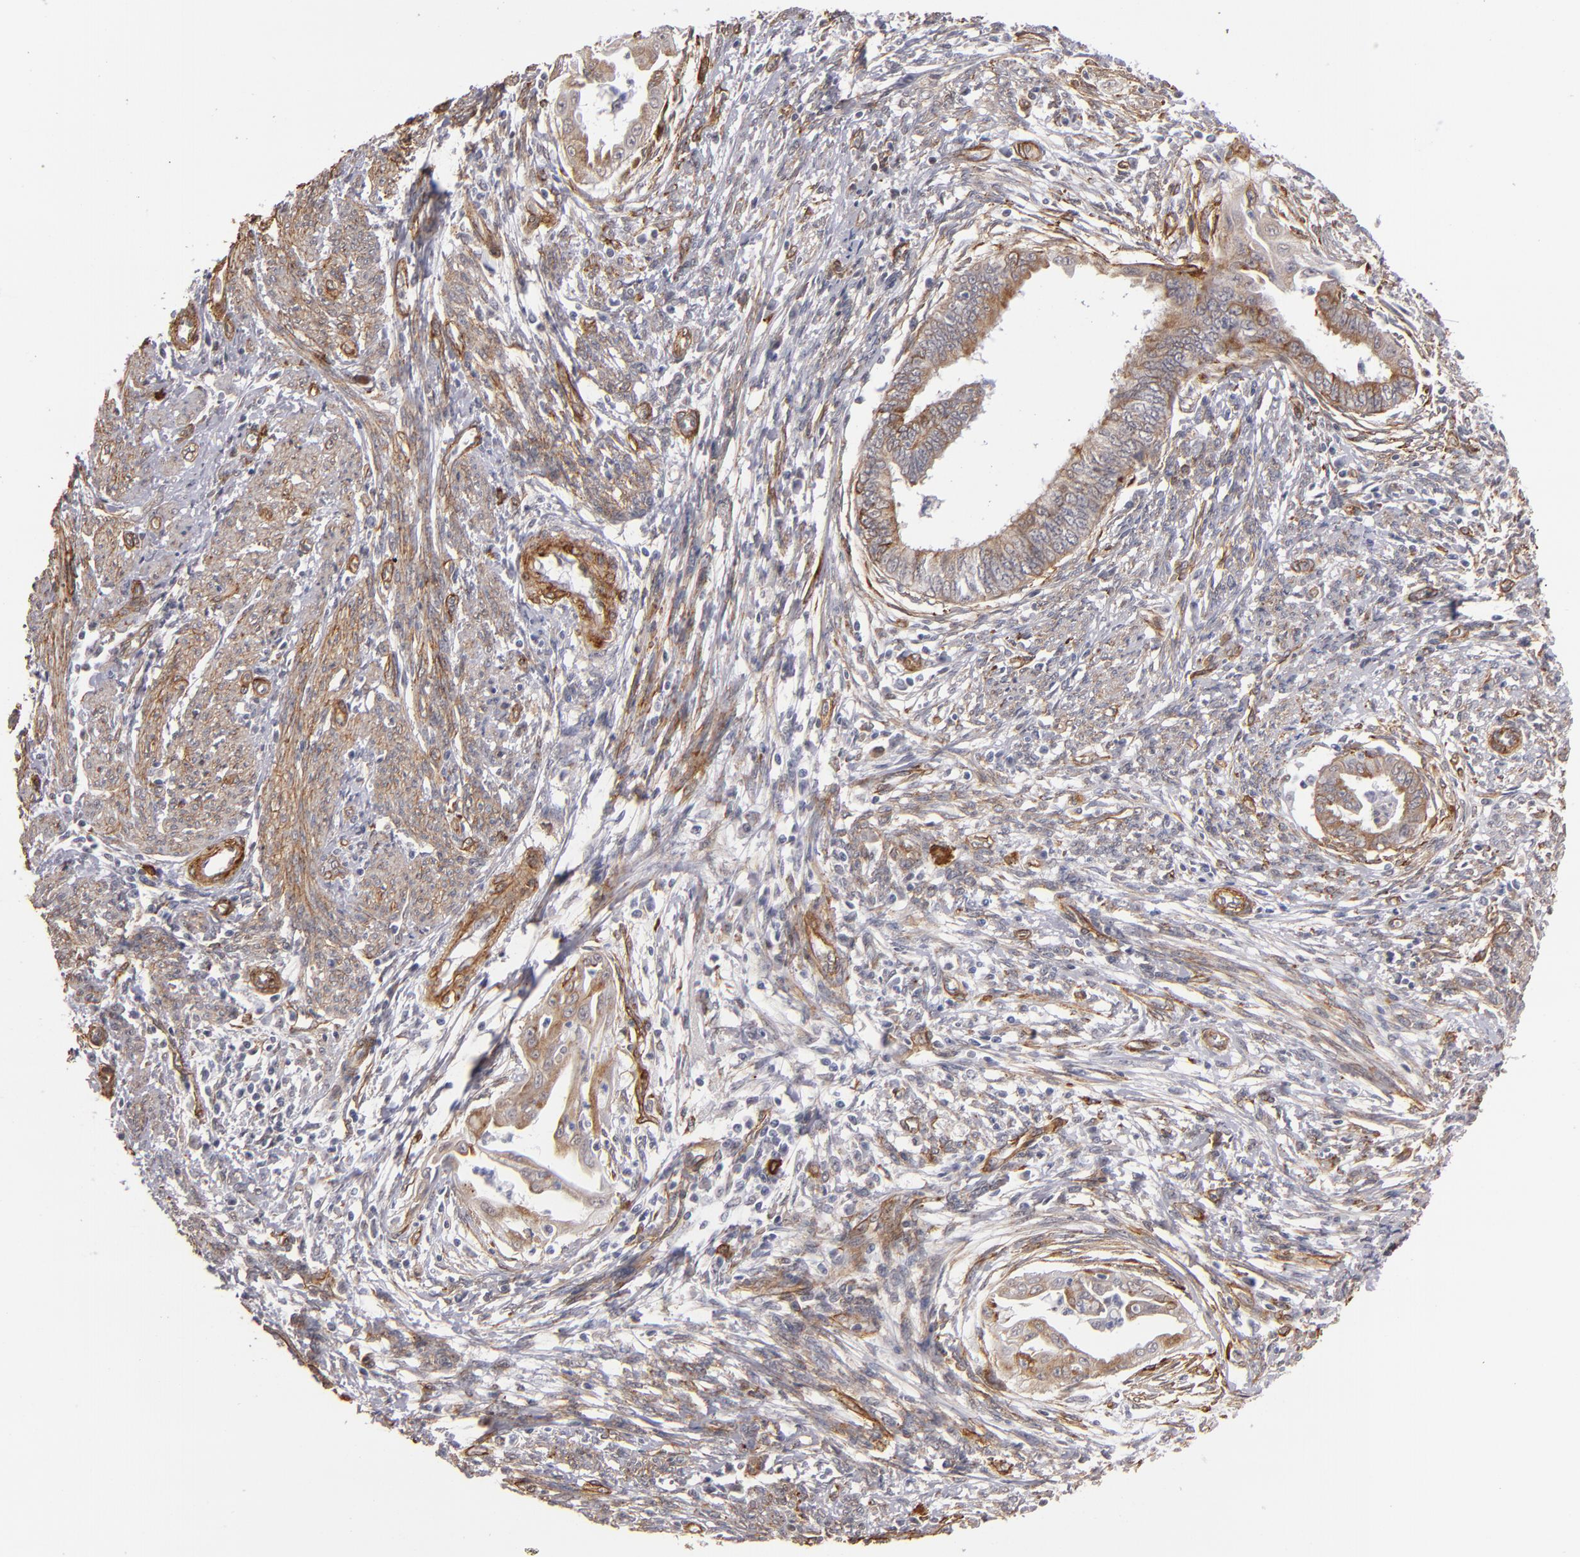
{"staining": {"intensity": "moderate", "quantity": "25%-75%", "location": "cytoplasmic/membranous"}, "tissue": "endometrial cancer", "cell_type": "Tumor cells", "image_type": "cancer", "snomed": [{"axis": "morphology", "description": "Adenocarcinoma, NOS"}, {"axis": "topography", "description": "Endometrium"}], "caption": "Tumor cells display medium levels of moderate cytoplasmic/membranous expression in approximately 25%-75% of cells in human endometrial adenocarcinoma. (brown staining indicates protein expression, while blue staining denotes nuclei).", "gene": "LAMC1", "patient": {"sex": "female", "age": 66}}